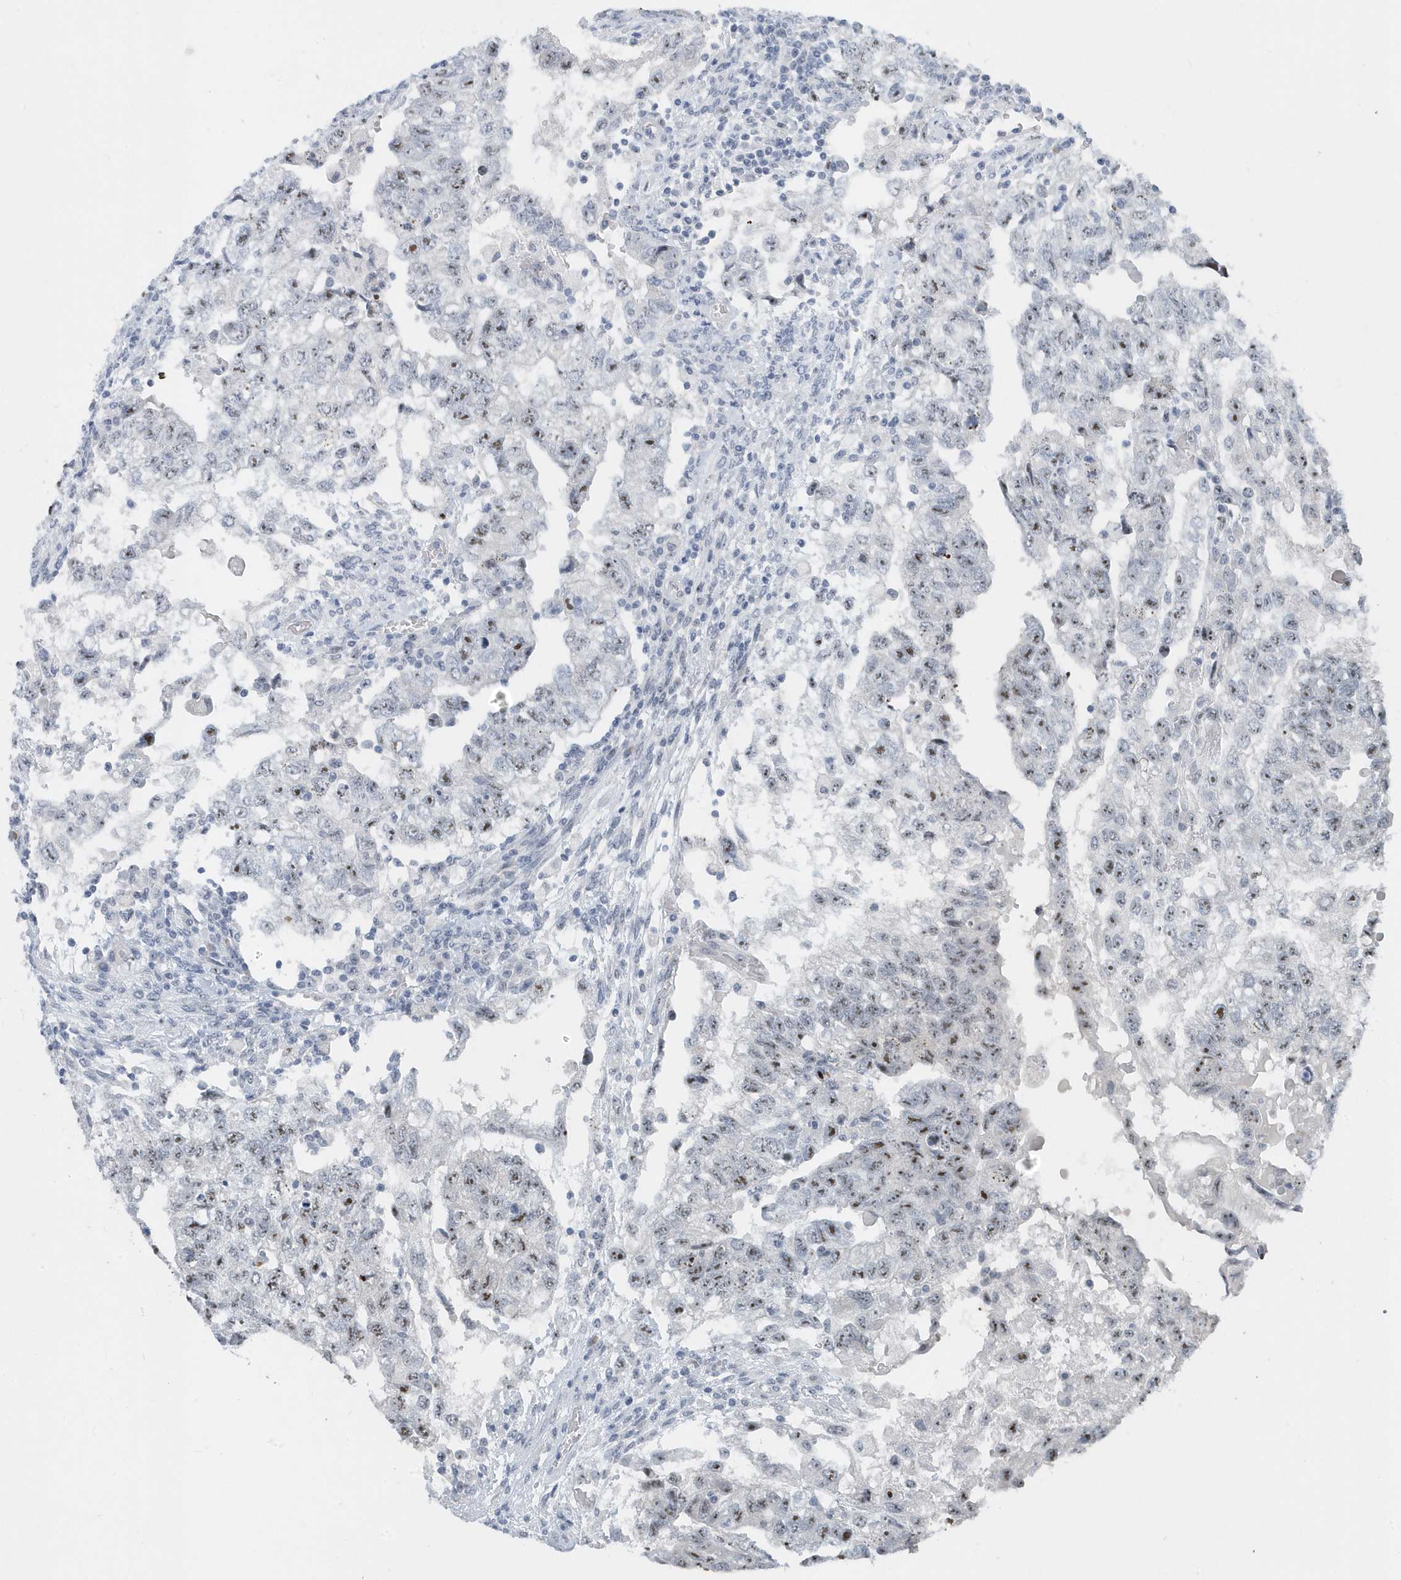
{"staining": {"intensity": "moderate", "quantity": "25%-75%", "location": "nuclear"}, "tissue": "testis cancer", "cell_type": "Tumor cells", "image_type": "cancer", "snomed": [{"axis": "morphology", "description": "Carcinoma, Embryonal, NOS"}, {"axis": "topography", "description": "Testis"}], "caption": "A histopathology image of human embryonal carcinoma (testis) stained for a protein demonstrates moderate nuclear brown staining in tumor cells. (DAB IHC, brown staining for protein, blue staining for nuclei).", "gene": "RPF2", "patient": {"sex": "male", "age": 36}}